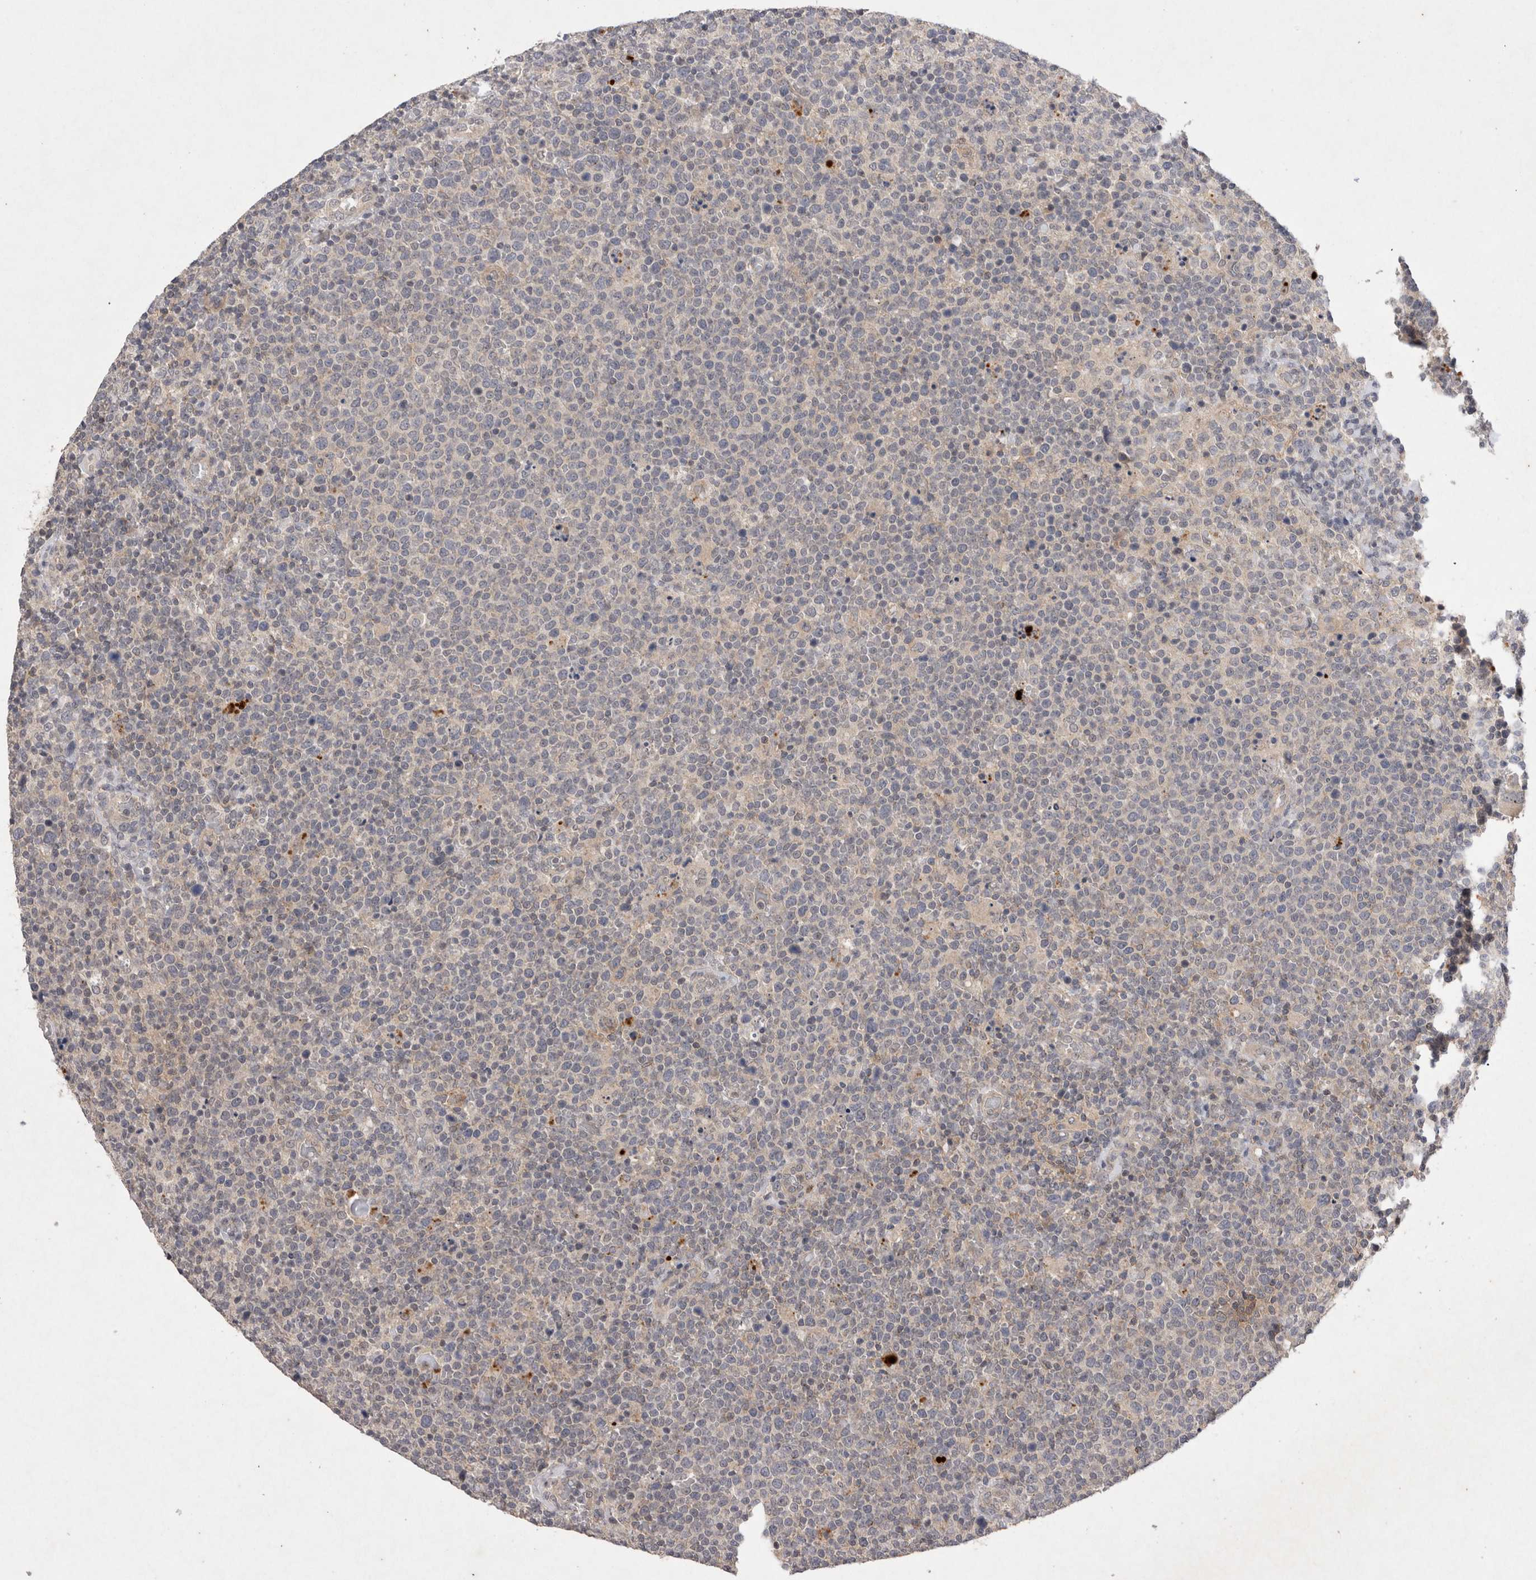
{"staining": {"intensity": "negative", "quantity": "none", "location": "none"}, "tissue": "lymphoma", "cell_type": "Tumor cells", "image_type": "cancer", "snomed": [{"axis": "morphology", "description": "Malignant lymphoma, non-Hodgkin's type, High grade"}, {"axis": "topography", "description": "Lymph node"}], "caption": "The immunohistochemistry (IHC) micrograph has no significant positivity in tumor cells of lymphoma tissue.", "gene": "RASSF3", "patient": {"sex": "male", "age": 61}}